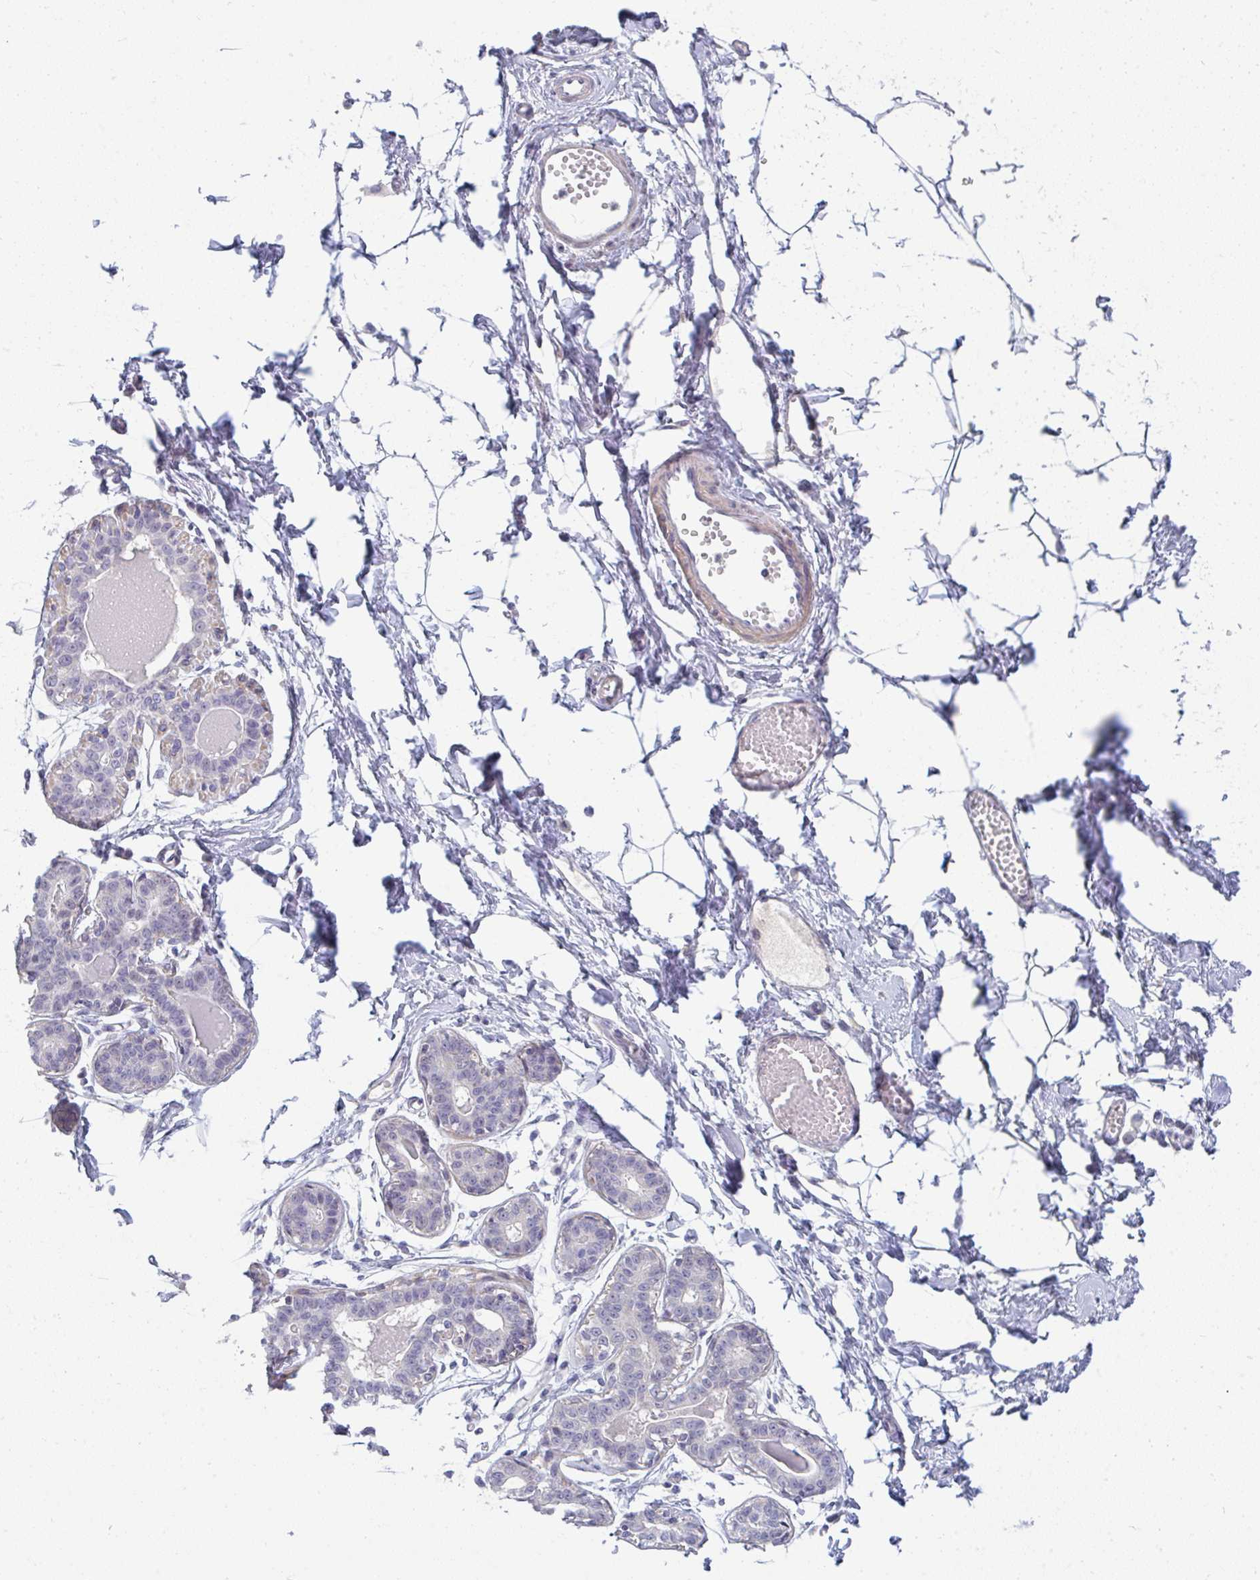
{"staining": {"intensity": "negative", "quantity": "none", "location": "none"}, "tissue": "breast", "cell_type": "Adipocytes", "image_type": "normal", "snomed": [{"axis": "morphology", "description": "Normal tissue, NOS"}, {"axis": "topography", "description": "Breast"}], "caption": "DAB immunohistochemical staining of normal breast exhibits no significant staining in adipocytes.", "gene": "PPFIA4", "patient": {"sex": "female", "age": 45}}